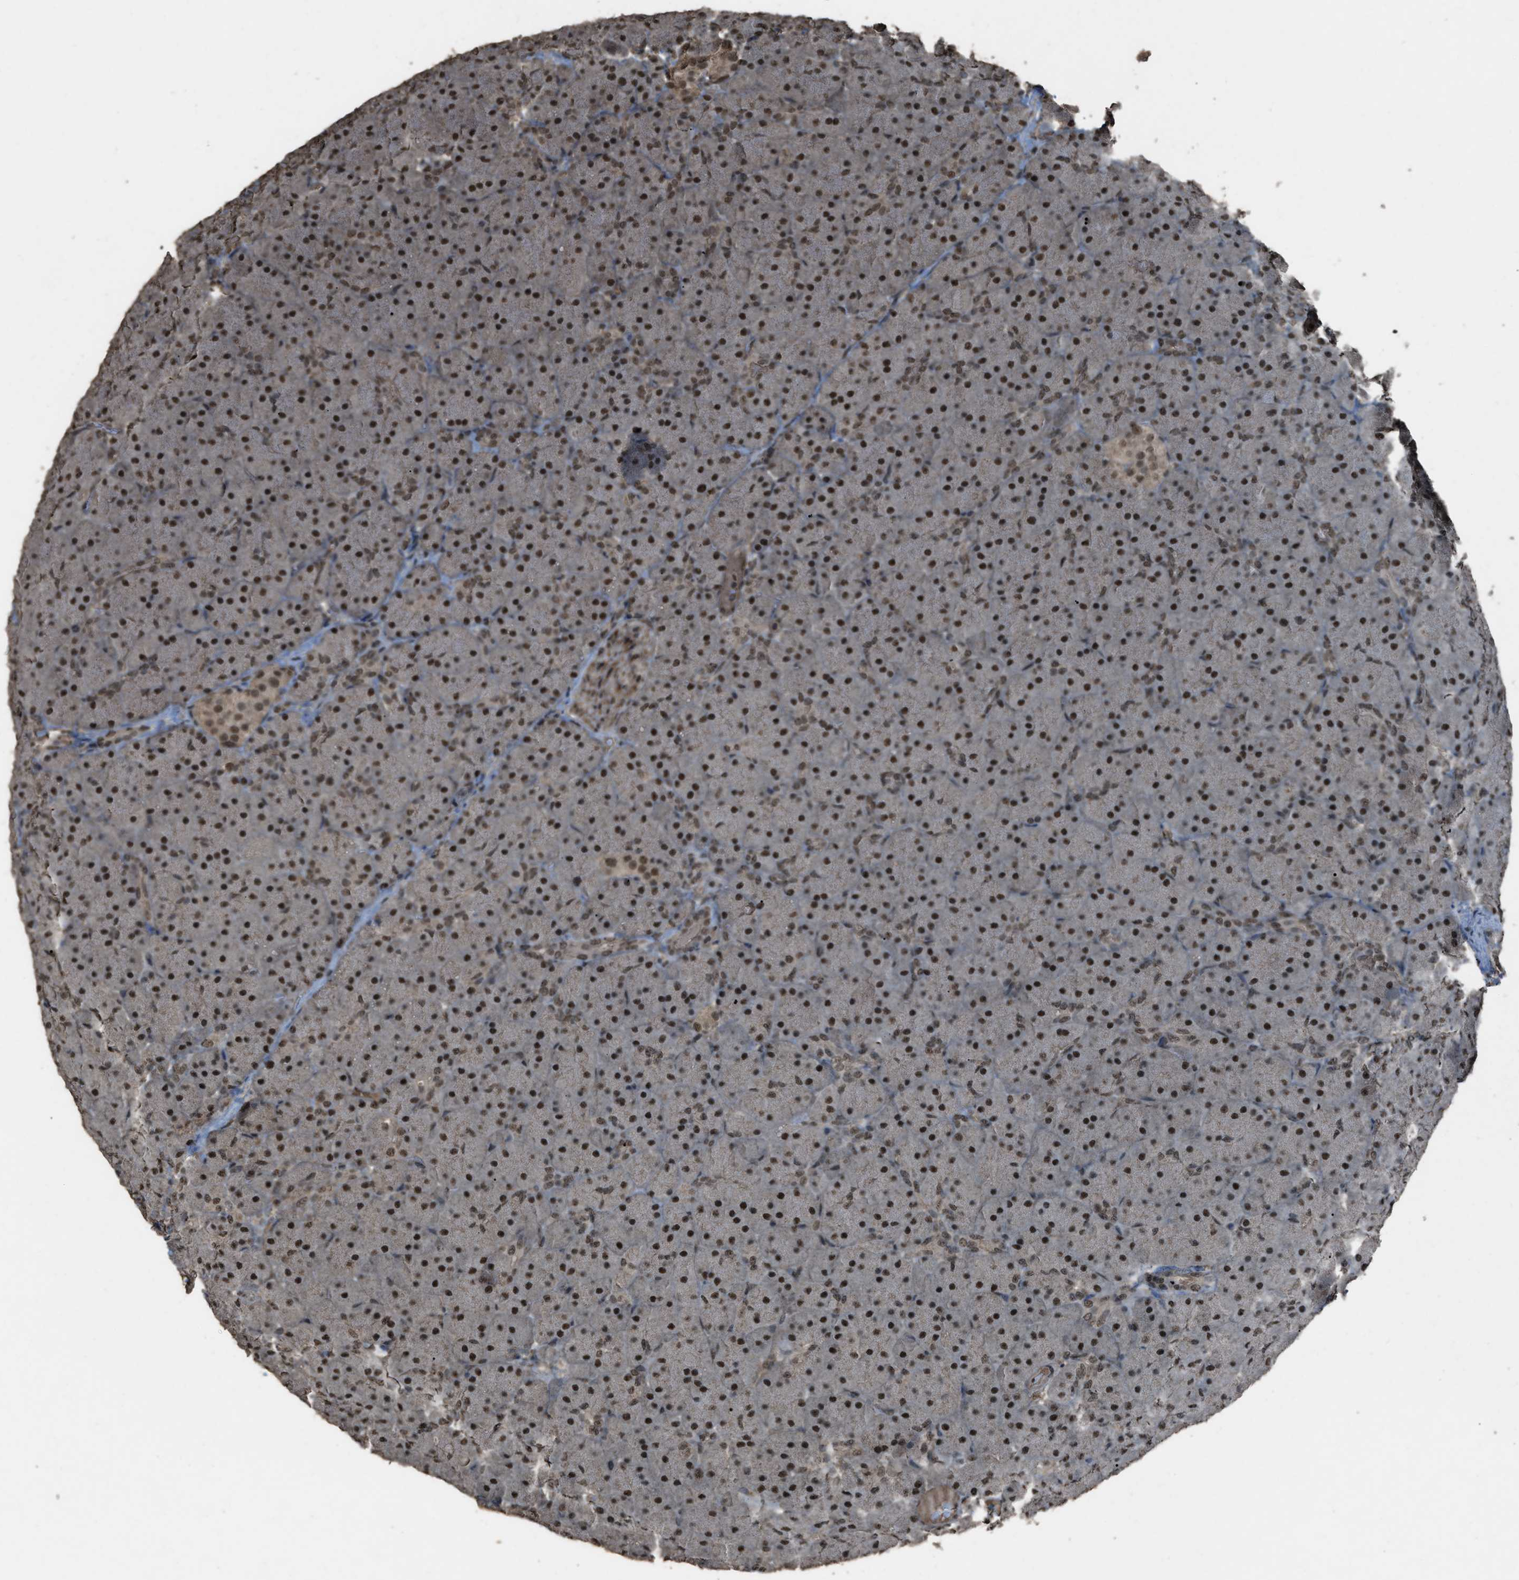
{"staining": {"intensity": "strong", "quantity": ">75%", "location": "nuclear"}, "tissue": "pancreas", "cell_type": "Exocrine glandular cells", "image_type": "normal", "snomed": [{"axis": "morphology", "description": "Normal tissue, NOS"}, {"axis": "topography", "description": "Pancreas"}], "caption": "Protein expression analysis of unremarkable pancreas shows strong nuclear positivity in approximately >75% of exocrine glandular cells.", "gene": "SERTAD2", "patient": {"sex": "male", "age": 66}}